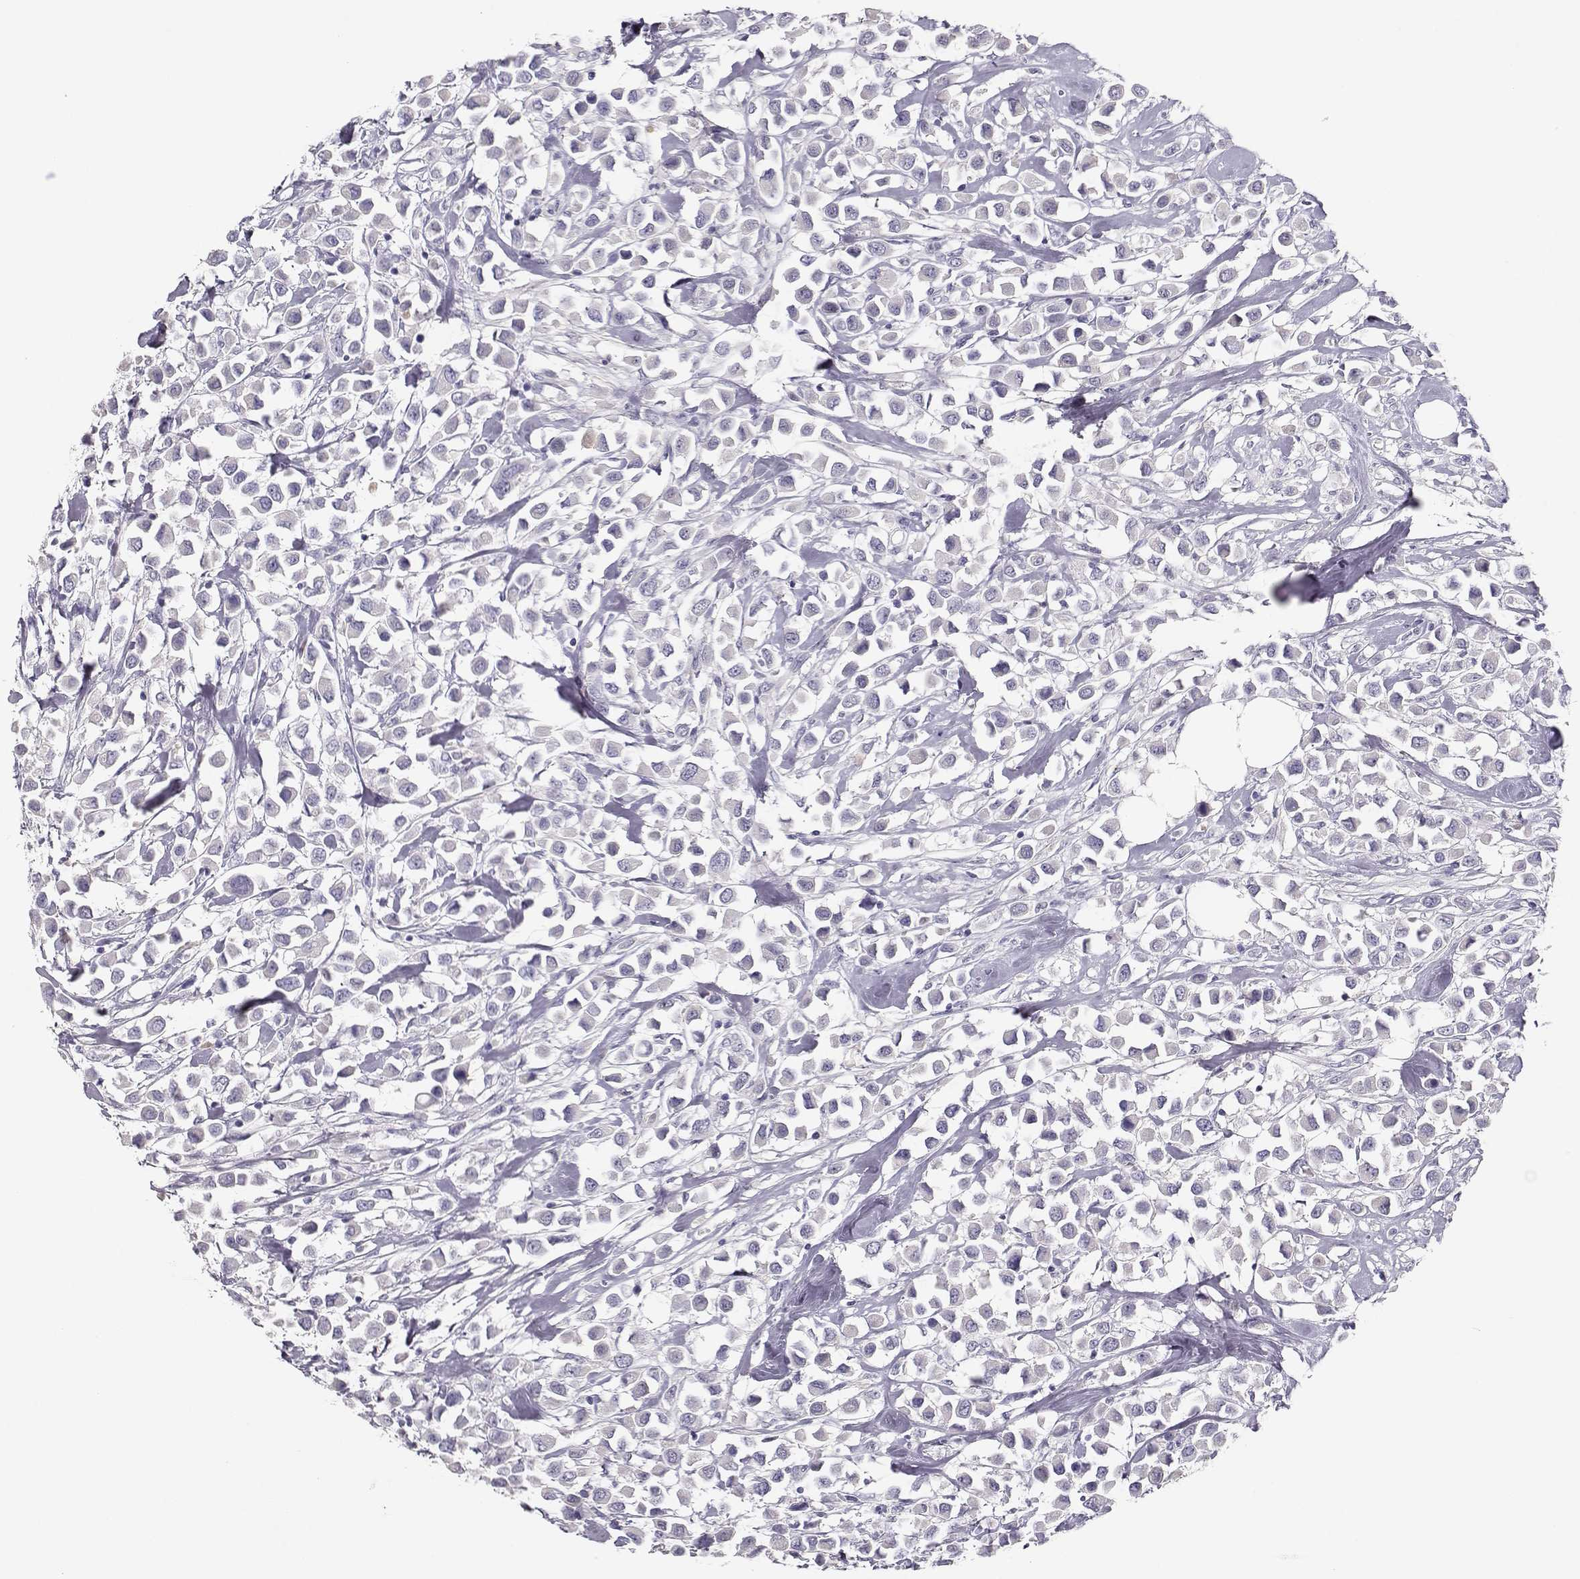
{"staining": {"intensity": "negative", "quantity": "none", "location": "none"}, "tissue": "breast cancer", "cell_type": "Tumor cells", "image_type": "cancer", "snomed": [{"axis": "morphology", "description": "Duct carcinoma"}, {"axis": "topography", "description": "Breast"}], "caption": "High magnification brightfield microscopy of breast cancer (invasive ductal carcinoma) stained with DAB (3,3'-diaminobenzidine) (brown) and counterstained with hematoxylin (blue): tumor cells show no significant positivity.", "gene": "SLCO6A1", "patient": {"sex": "female", "age": 61}}